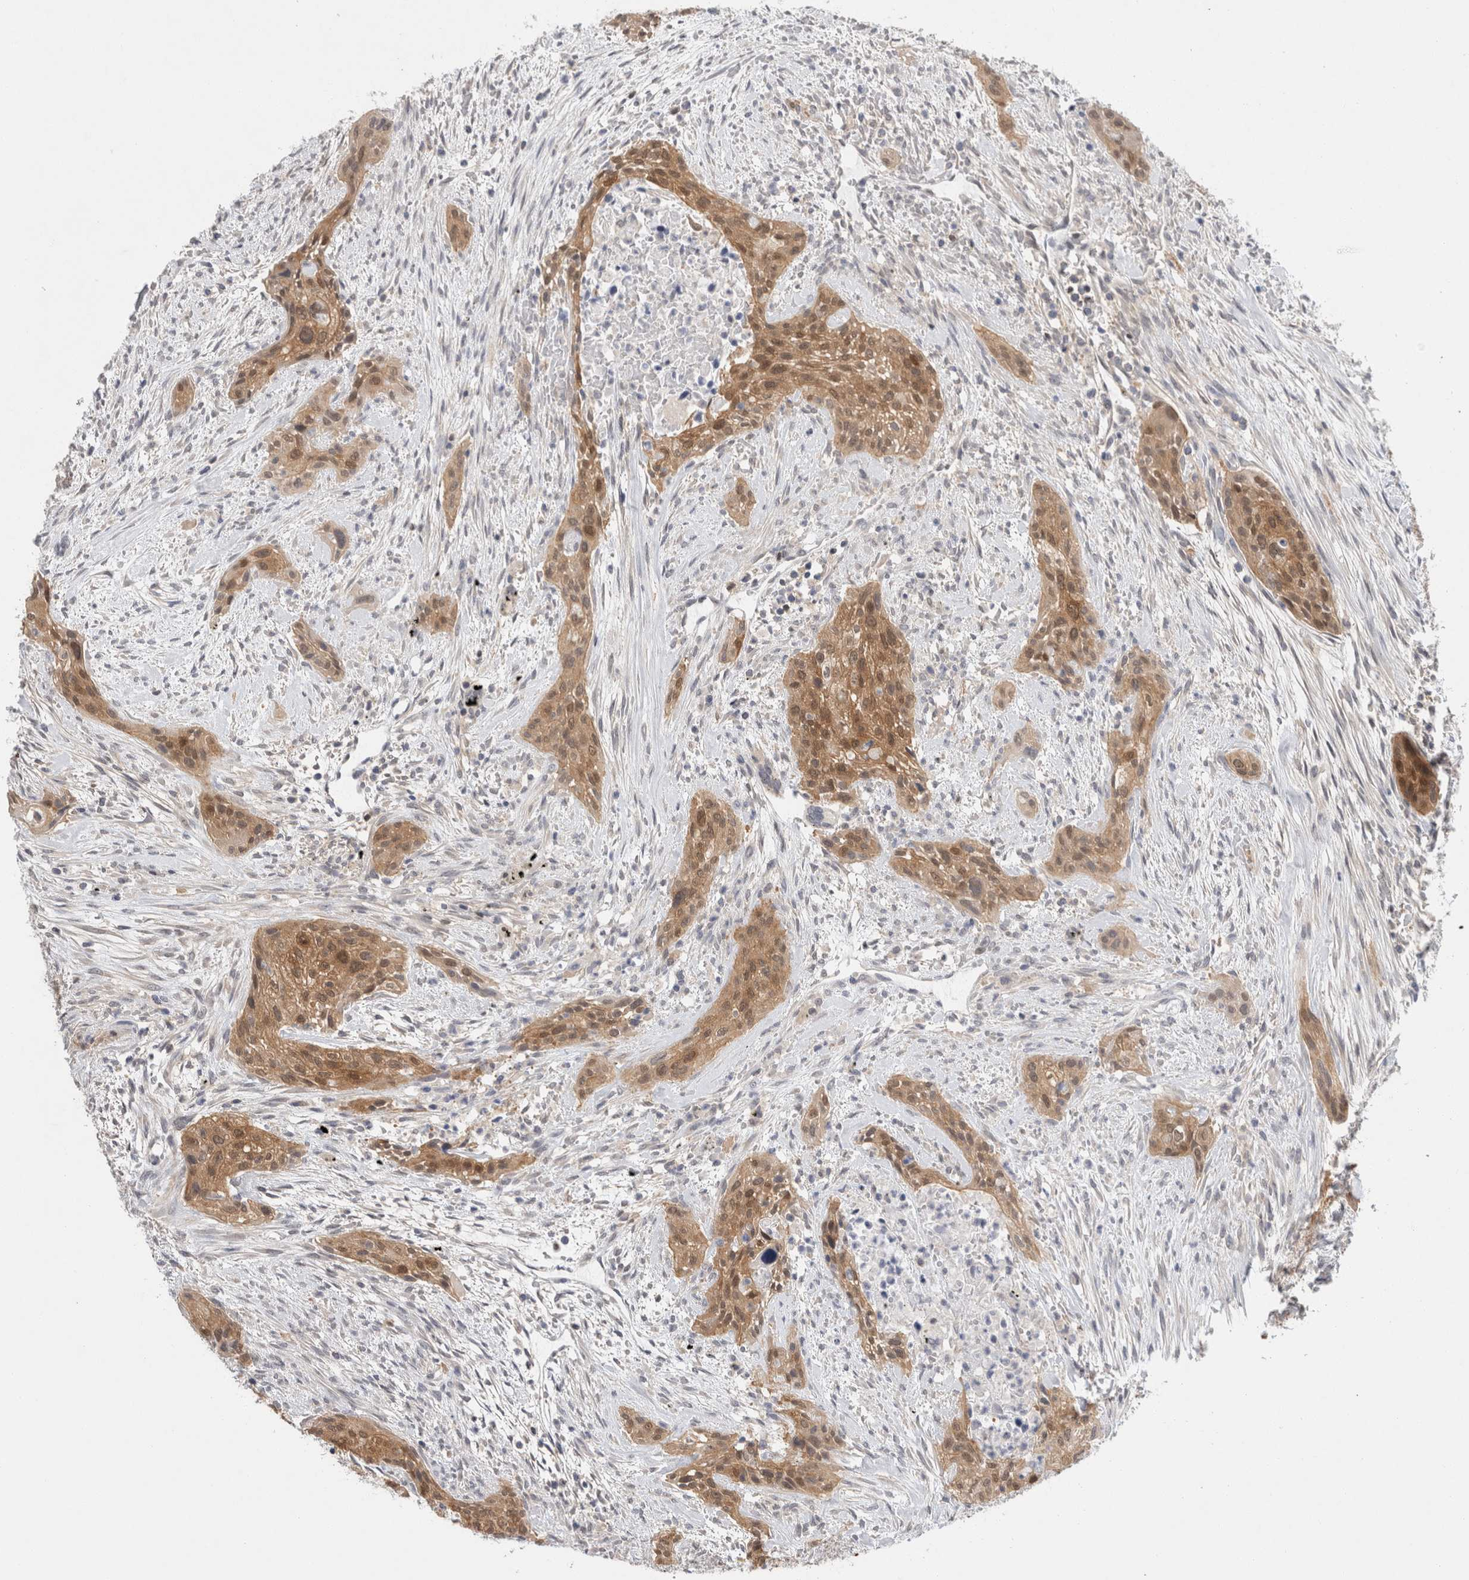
{"staining": {"intensity": "moderate", "quantity": ">75%", "location": "cytoplasmic/membranous,nuclear"}, "tissue": "urothelial cancer", "cell_type": "Tumor cells", "image_type": "cancer", "snomed": [{"axis": "morphology", "description": "Urothelial carcinoma, High grade"}, {"axis": "topography", "description": "Urinary bladder"}], "caption": "Human urothelial carcinoma (high-grade) stained with a protein marker demonstrates moderate staining in tumor cells.", "gene": "CASP6", "patient": {"sex": "male", "age": 35}}